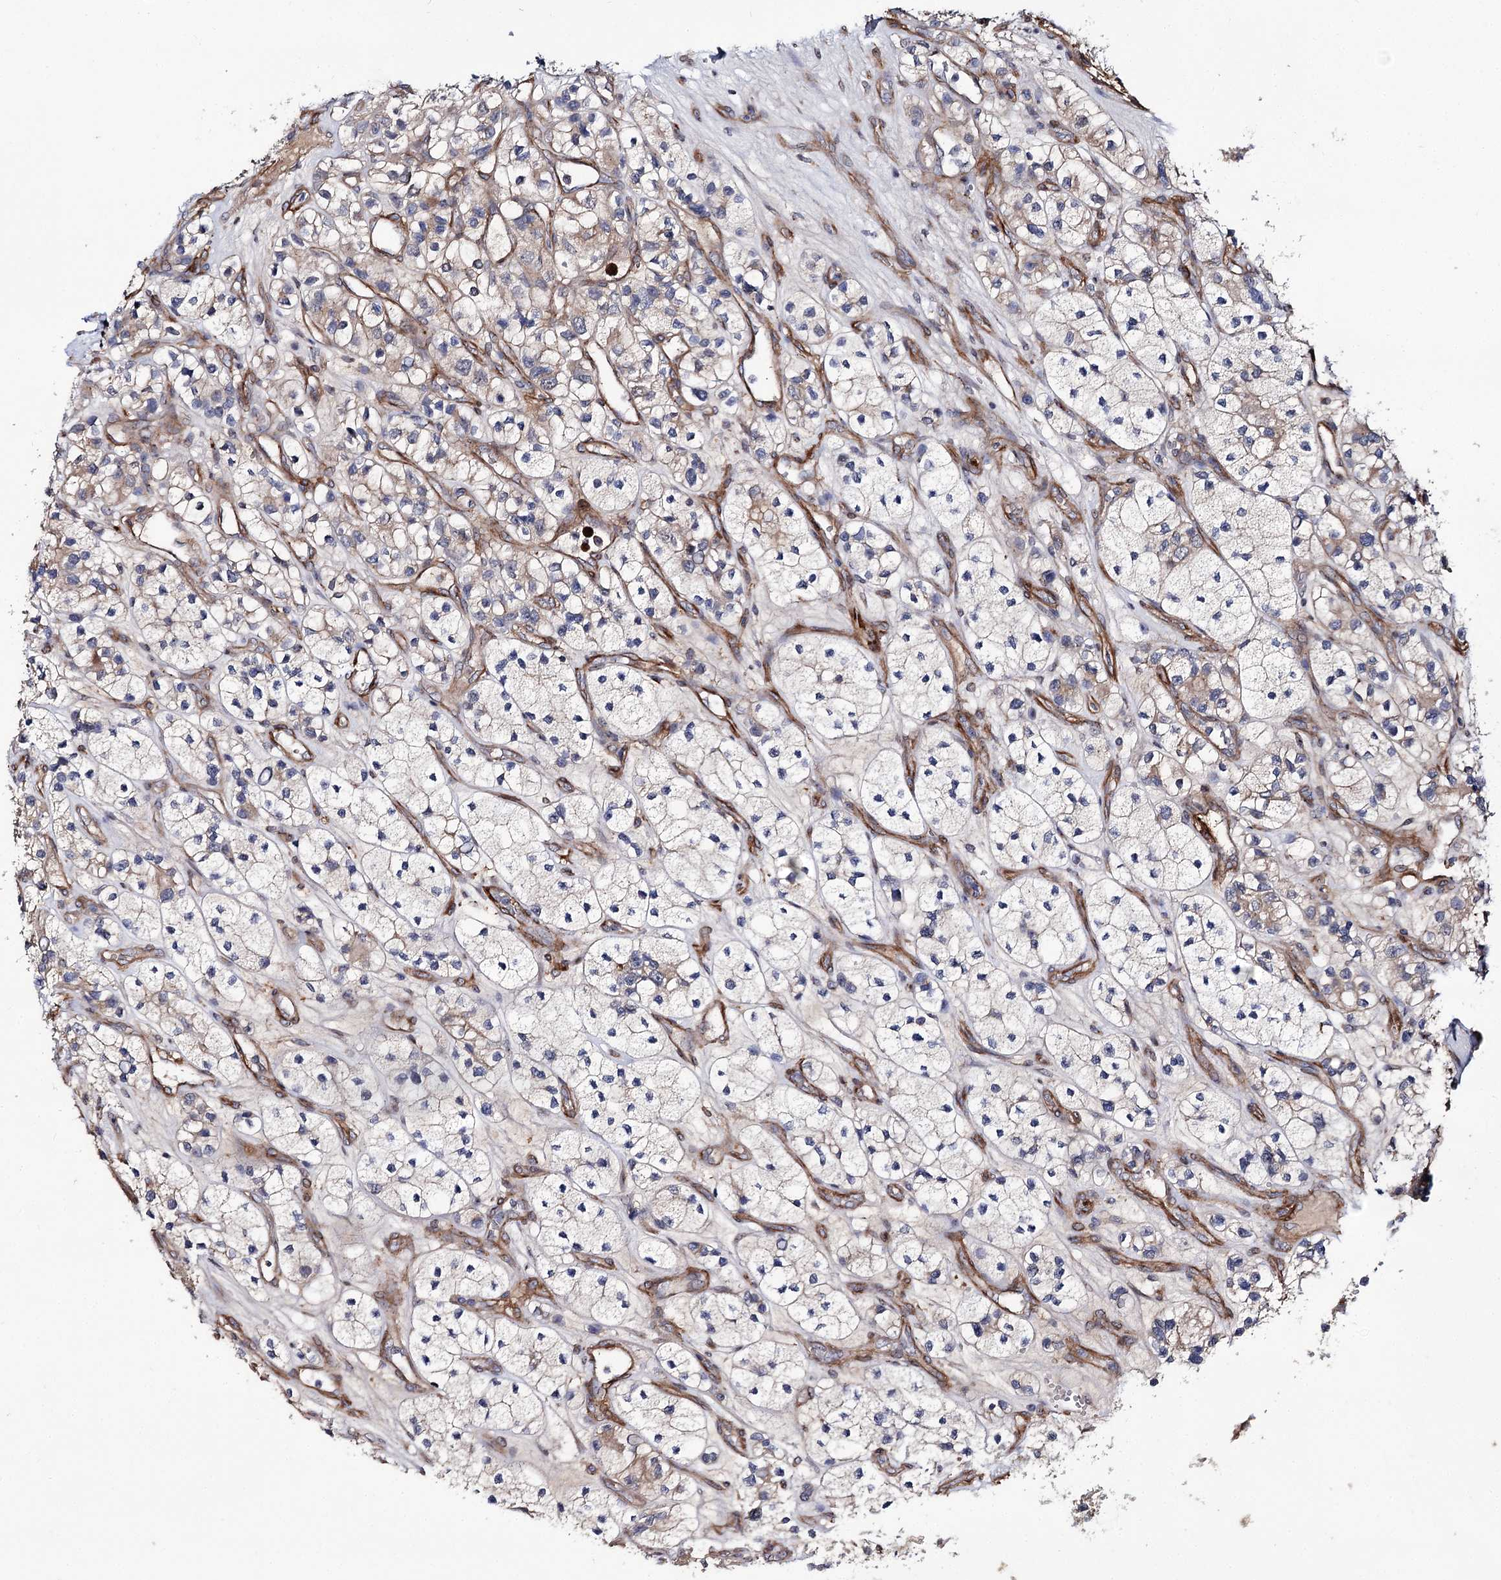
{"staining": {"intensity": "weak", "quantity": "25%-75%", "location": "cytoplasmic/membranous"}, "tissue": "renal cancer", "cell_type": "Tumor cells", "image_type": "cancer", "snomed": [{"axis": "morphology", "description": "Adenocarcinoma, NOS"}, {"axis": "topography", "description": "Kidney"}], "caption": "About 25%-75% of tumor cells in renal cancer (adenocarcinoma) exhibit weak cytoplasmic/membranous protein positivity as visualized by brown immunohistochemical staining.", "gene": "MINDY3", "patient": {"sex": "female", "age": 57}}